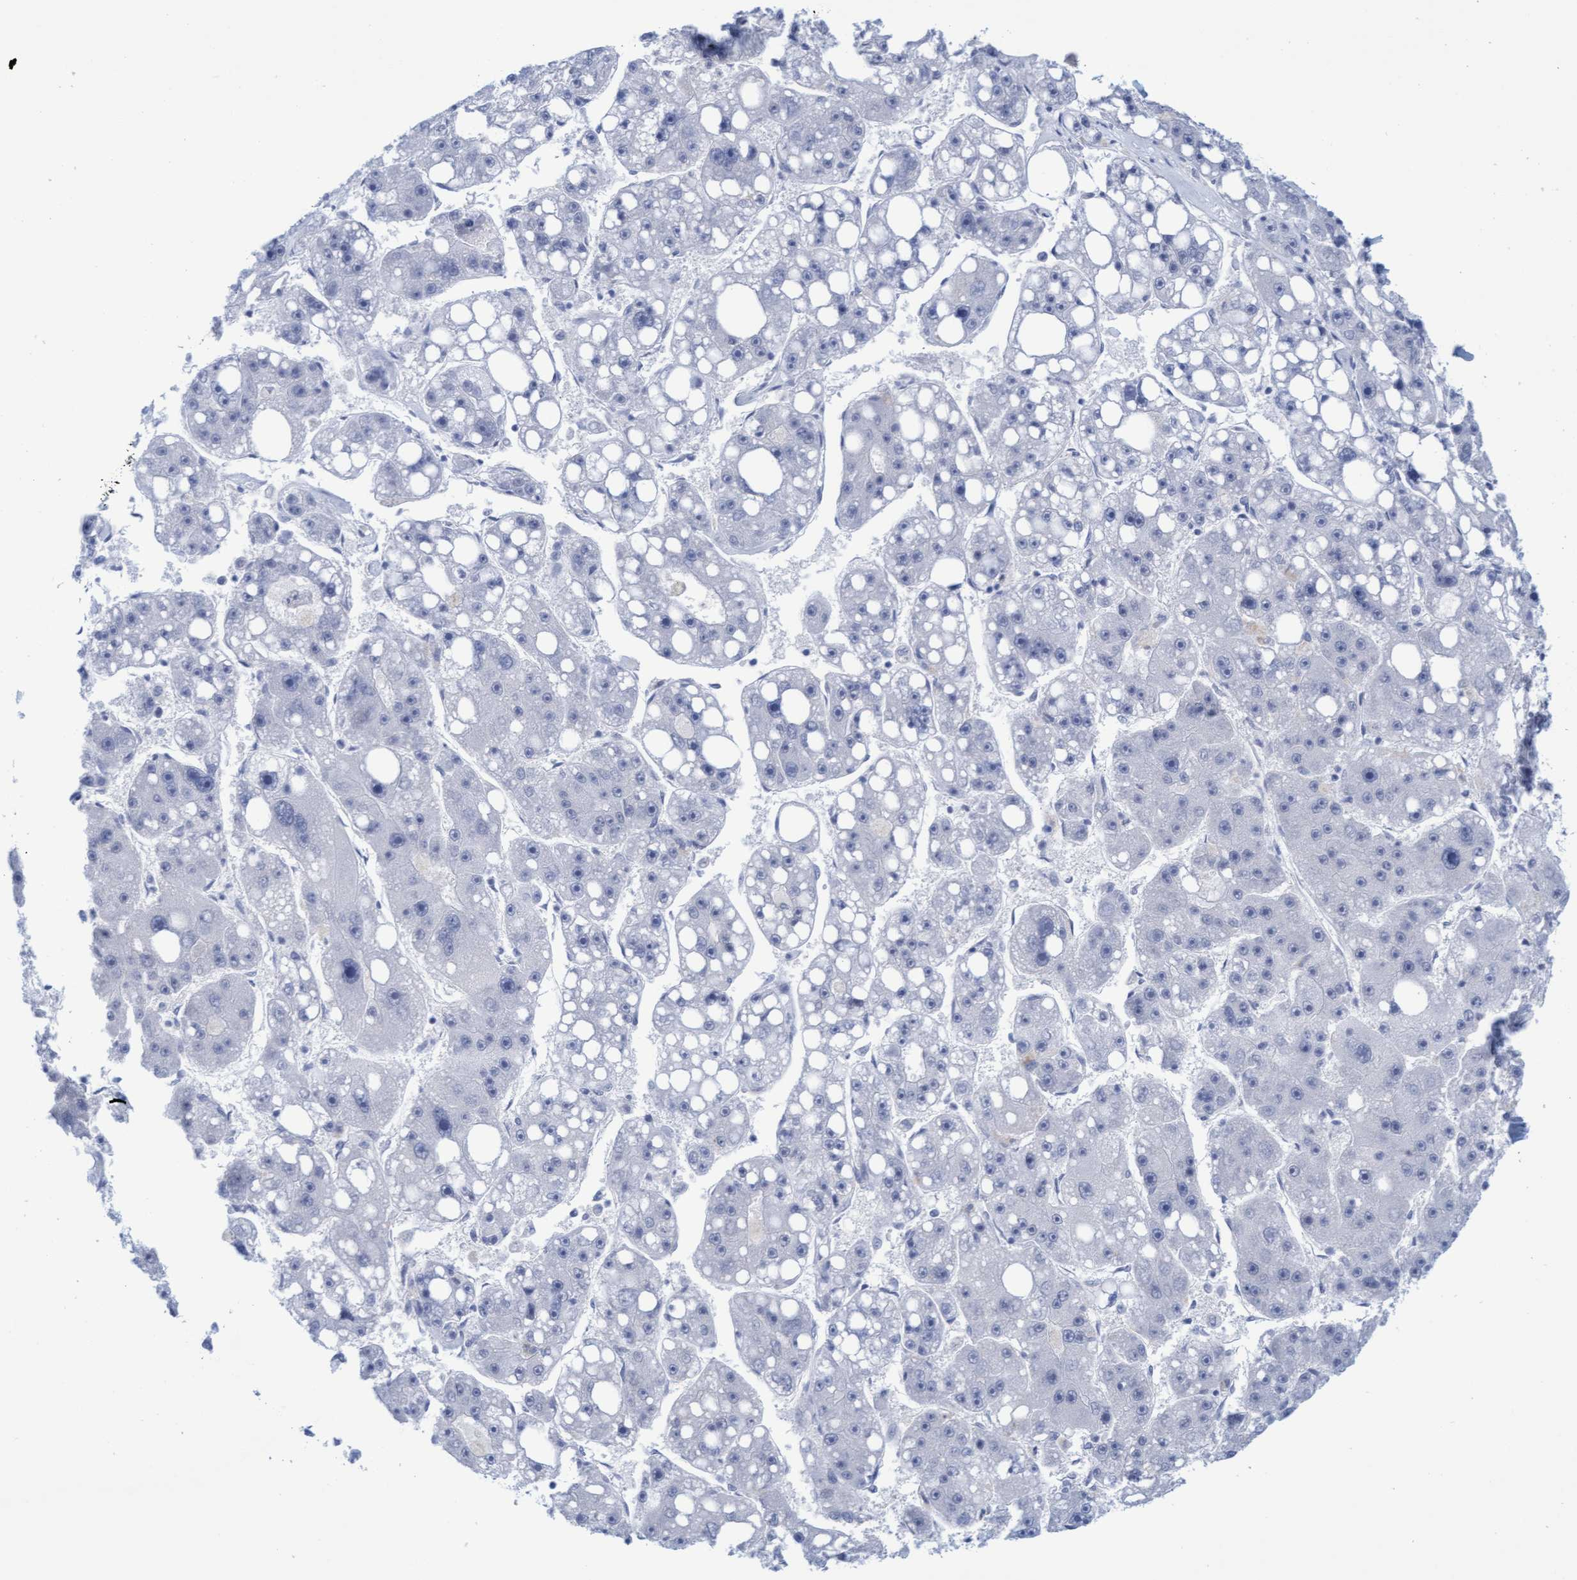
{"staining": {"intensity": "negative", "quantity": "none", "location": "none"}, "tissue": "liver cancer", "cell_type": "Tumor cells", "image_type": "cancer", "snomed": [{"axis": "morphology", "description": "Carcinoma, Hepatocellular, NOS"}, {"axis": "topography", "description": "Liver"}], "caption": "Immunohistochemical staining of liver cancer (hepatocellular carcinoma) reveals no significant staining in tumor cells. (DAB (3,3'-diaminobenzidine) immunohistochemistry (IHC) visualized using brightfield microscopy, high magnification).", "gene": "GLRX2", "patient": {"sex": "female", "age": 61}}